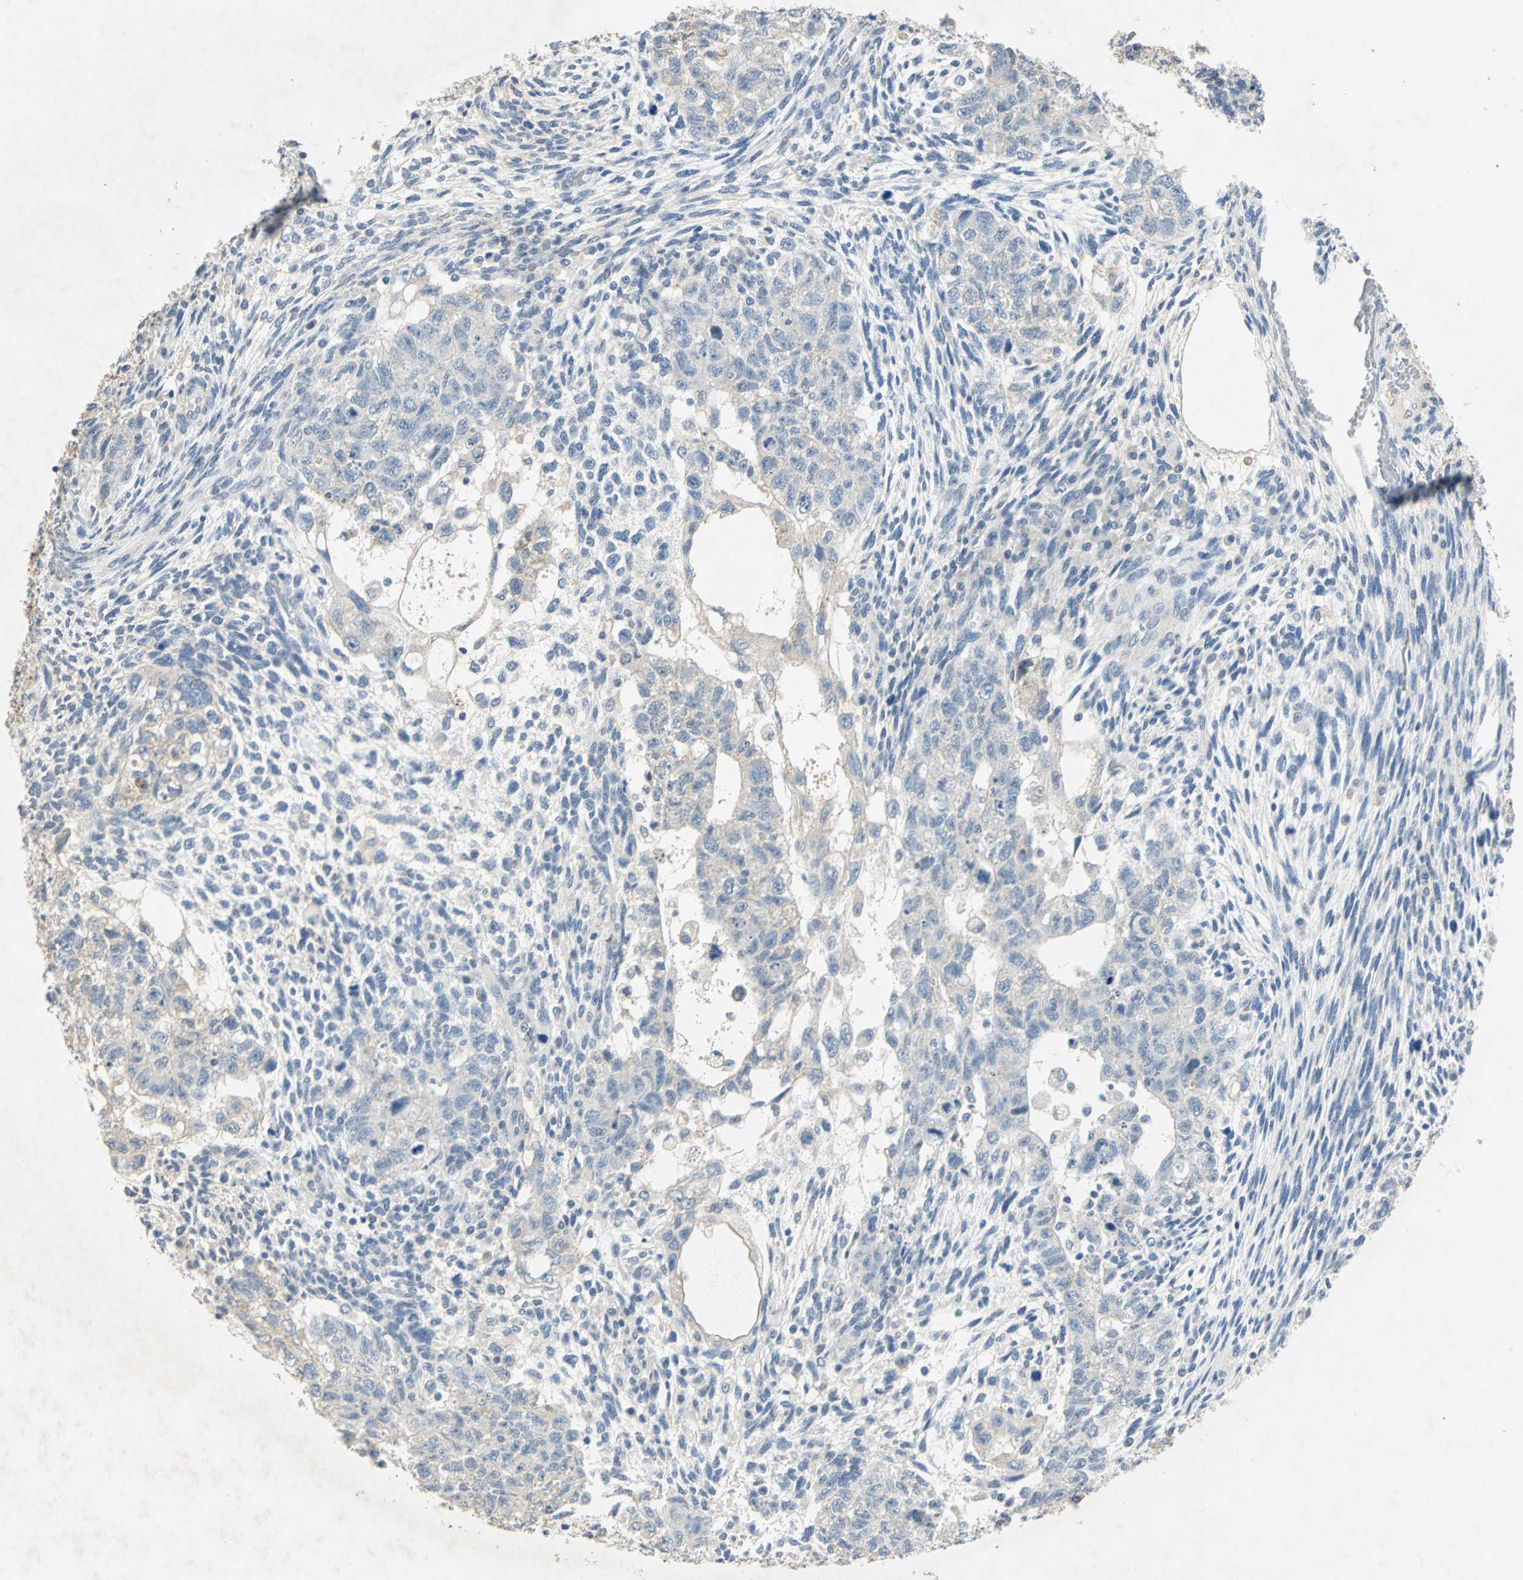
{"staining": {"intensity": "negative", "quantity": "none", "location": "none"}, "tissue": "testis cancer", "cell_type": "Tumor cells", "image_type": "cancer", "snomed": [{"axis": "morphology", "description": "Normal tissue, NOS"}, {"axis": "morphology", "description": "Carcinoma, Embryonal, NOS"}, {"axis": "topography", "description": "Testis"}], "caption": "Human embryonal carcinoma (testis) stained for a protein using immunohistochemistry displays no expression in tumor cells.", "gene": "CAMK2B", "patient": {"sex": "male", "age": 36}}